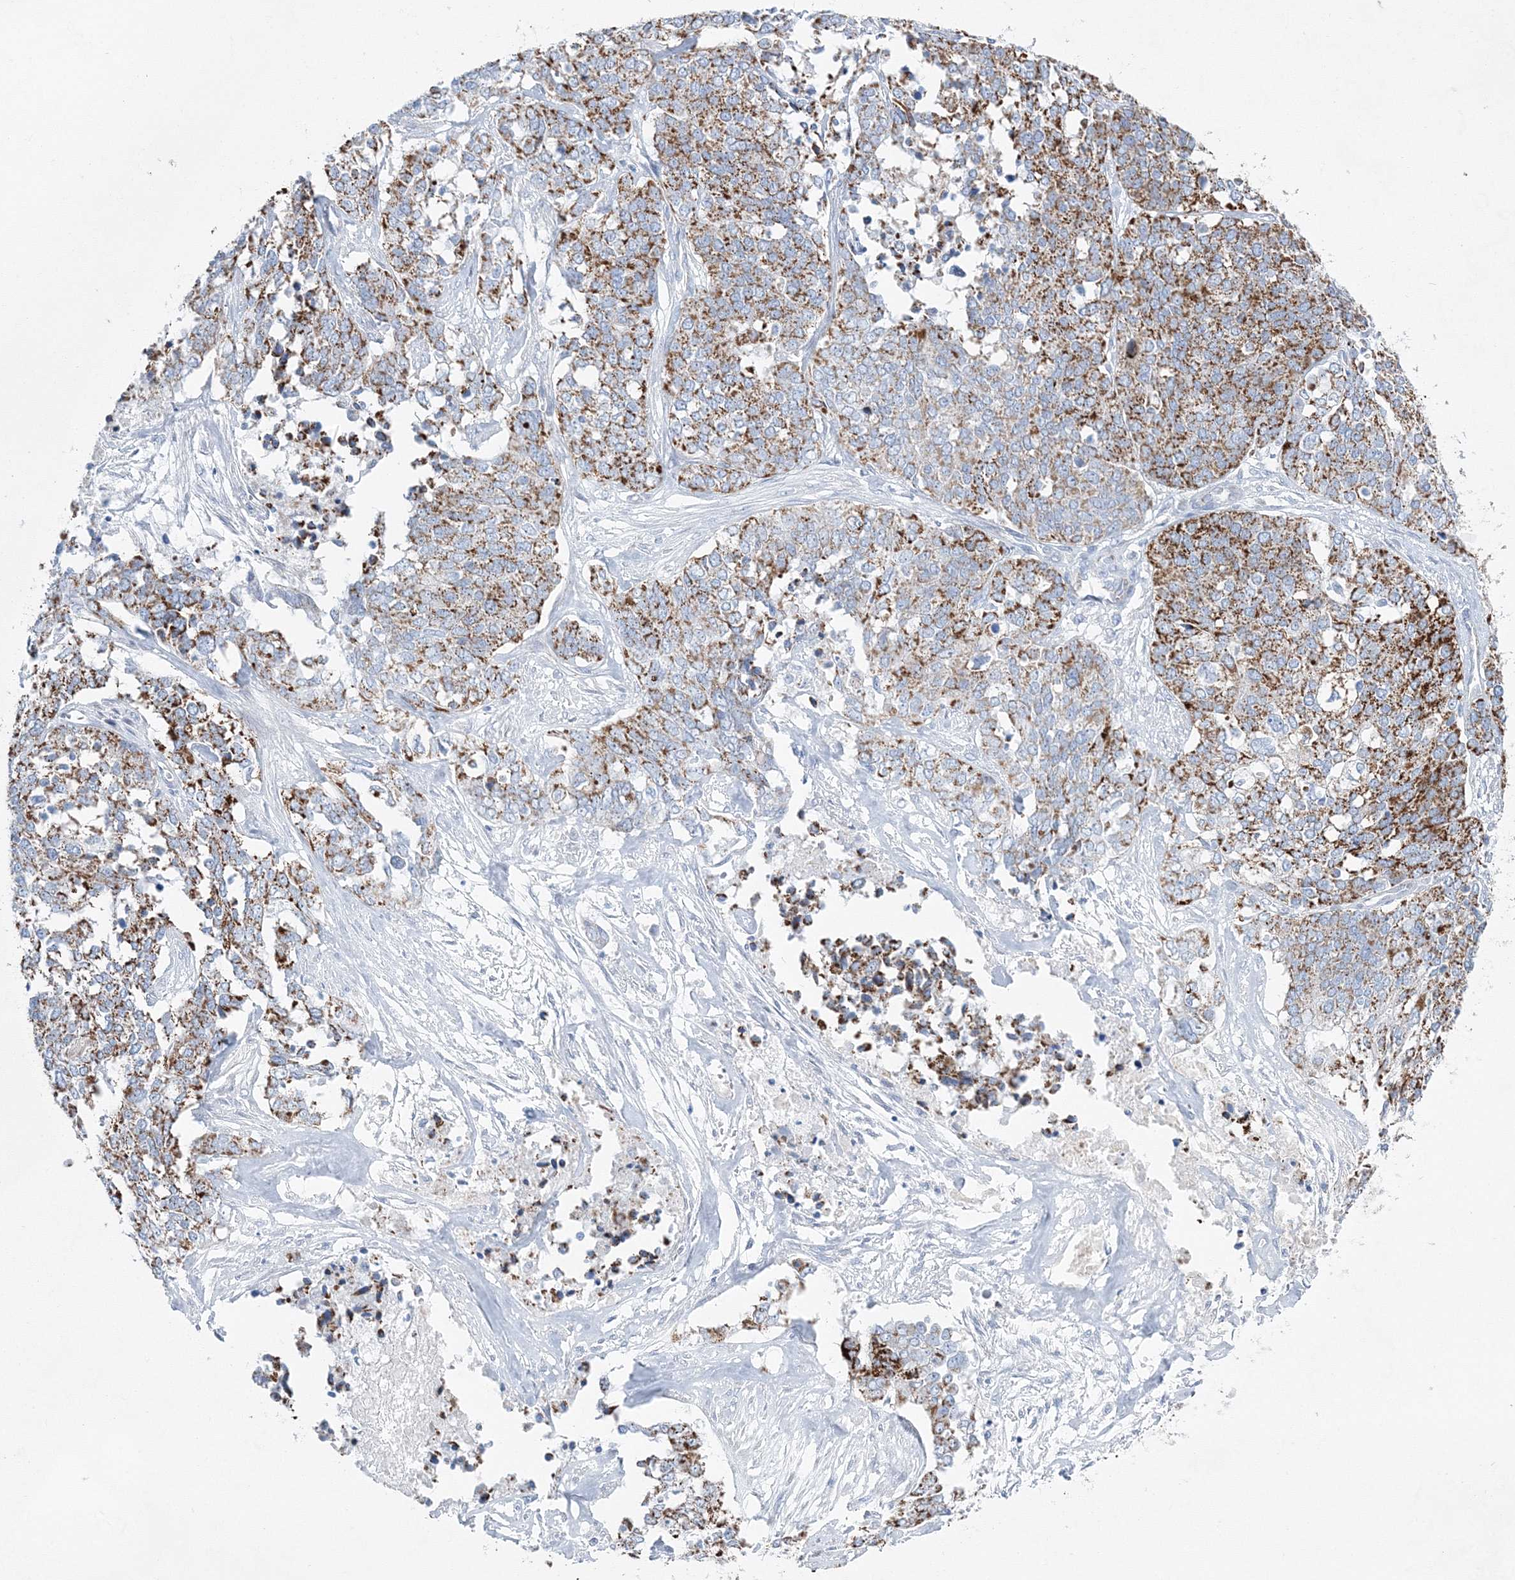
{"staining": {"intensity": "moderate", "quantity": ">75%", "location": "cytoplasmic/membranous"}, "tissue": "ovarian cancer", "cell_type": "Tumor cells", "image_type": "cancer", "snomed": [{"axis": "morphology", "description": "Cystadenocarcinoma, serous, NOS"}, {"axis": "topography", "description": "Ovary"}], "caption": "Ovarian cancer tissue shows moderate cytoplasmic/membranous staining in about >75% of tumor cells", "gene": "HIBCH", "patient": {"sex": "female", "age": 44}}